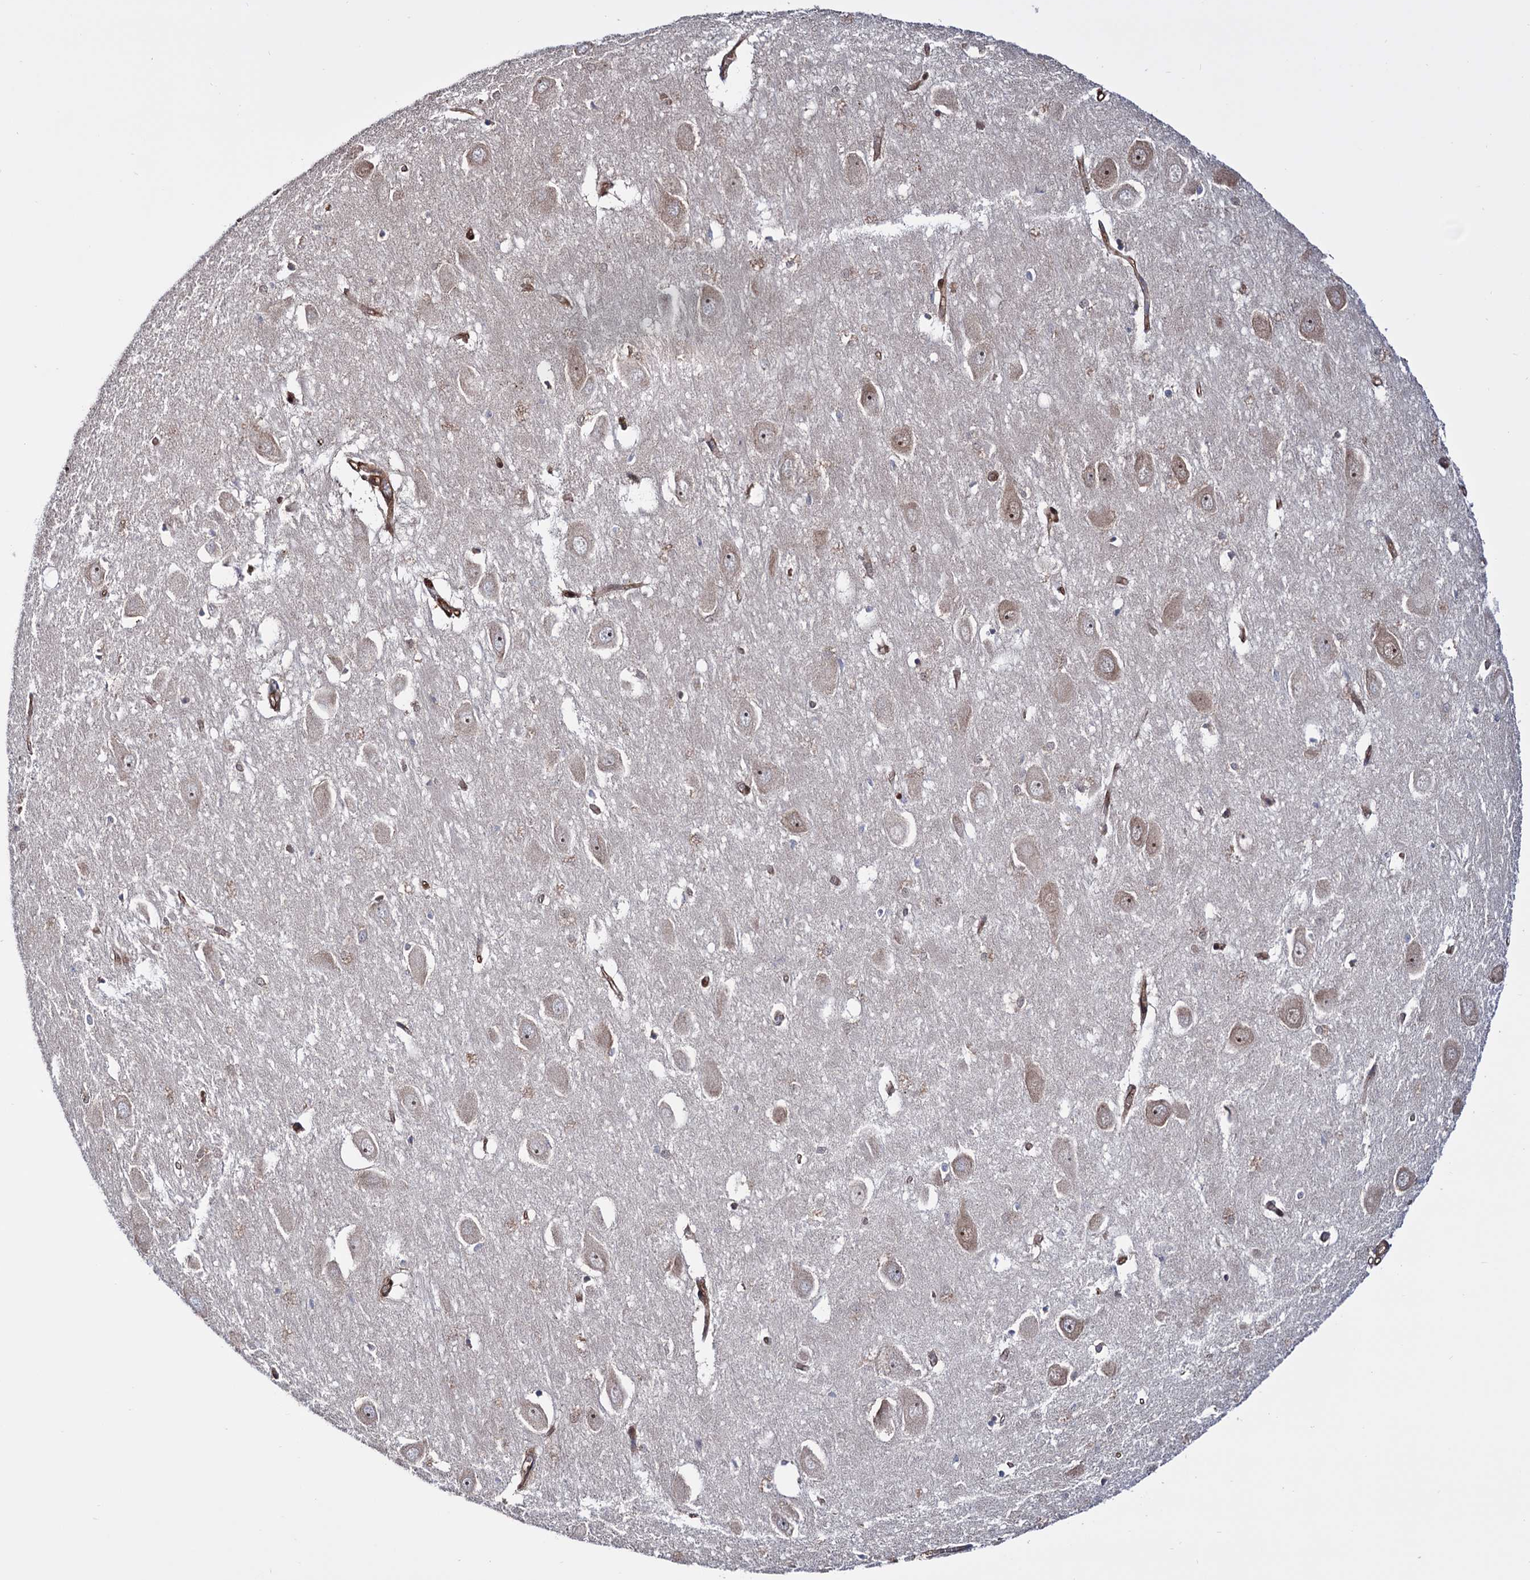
{"staining": {"intensity": "negative", "quantity": "none", "location": "none"}, "tissue": "hippocampus", "cell_type": "Glial cells", "image_type": "normal", "snomed": [{"axis": "morphology", "description": "Normal tissue, NOS"}, {"axis": "topography", "description": "Hippocampus"}], "caption": "Normal hippocampus was stained to show a protein in brown. There is no significant expression in glial cells. The staining was performed using DAB to visualize the protein expression in brown, while the nuclei were stained in blue with hematoxylin (Magnification: 20x).", "gene": "FERMT2", "patient": {"sex": "female", "age": 64}}